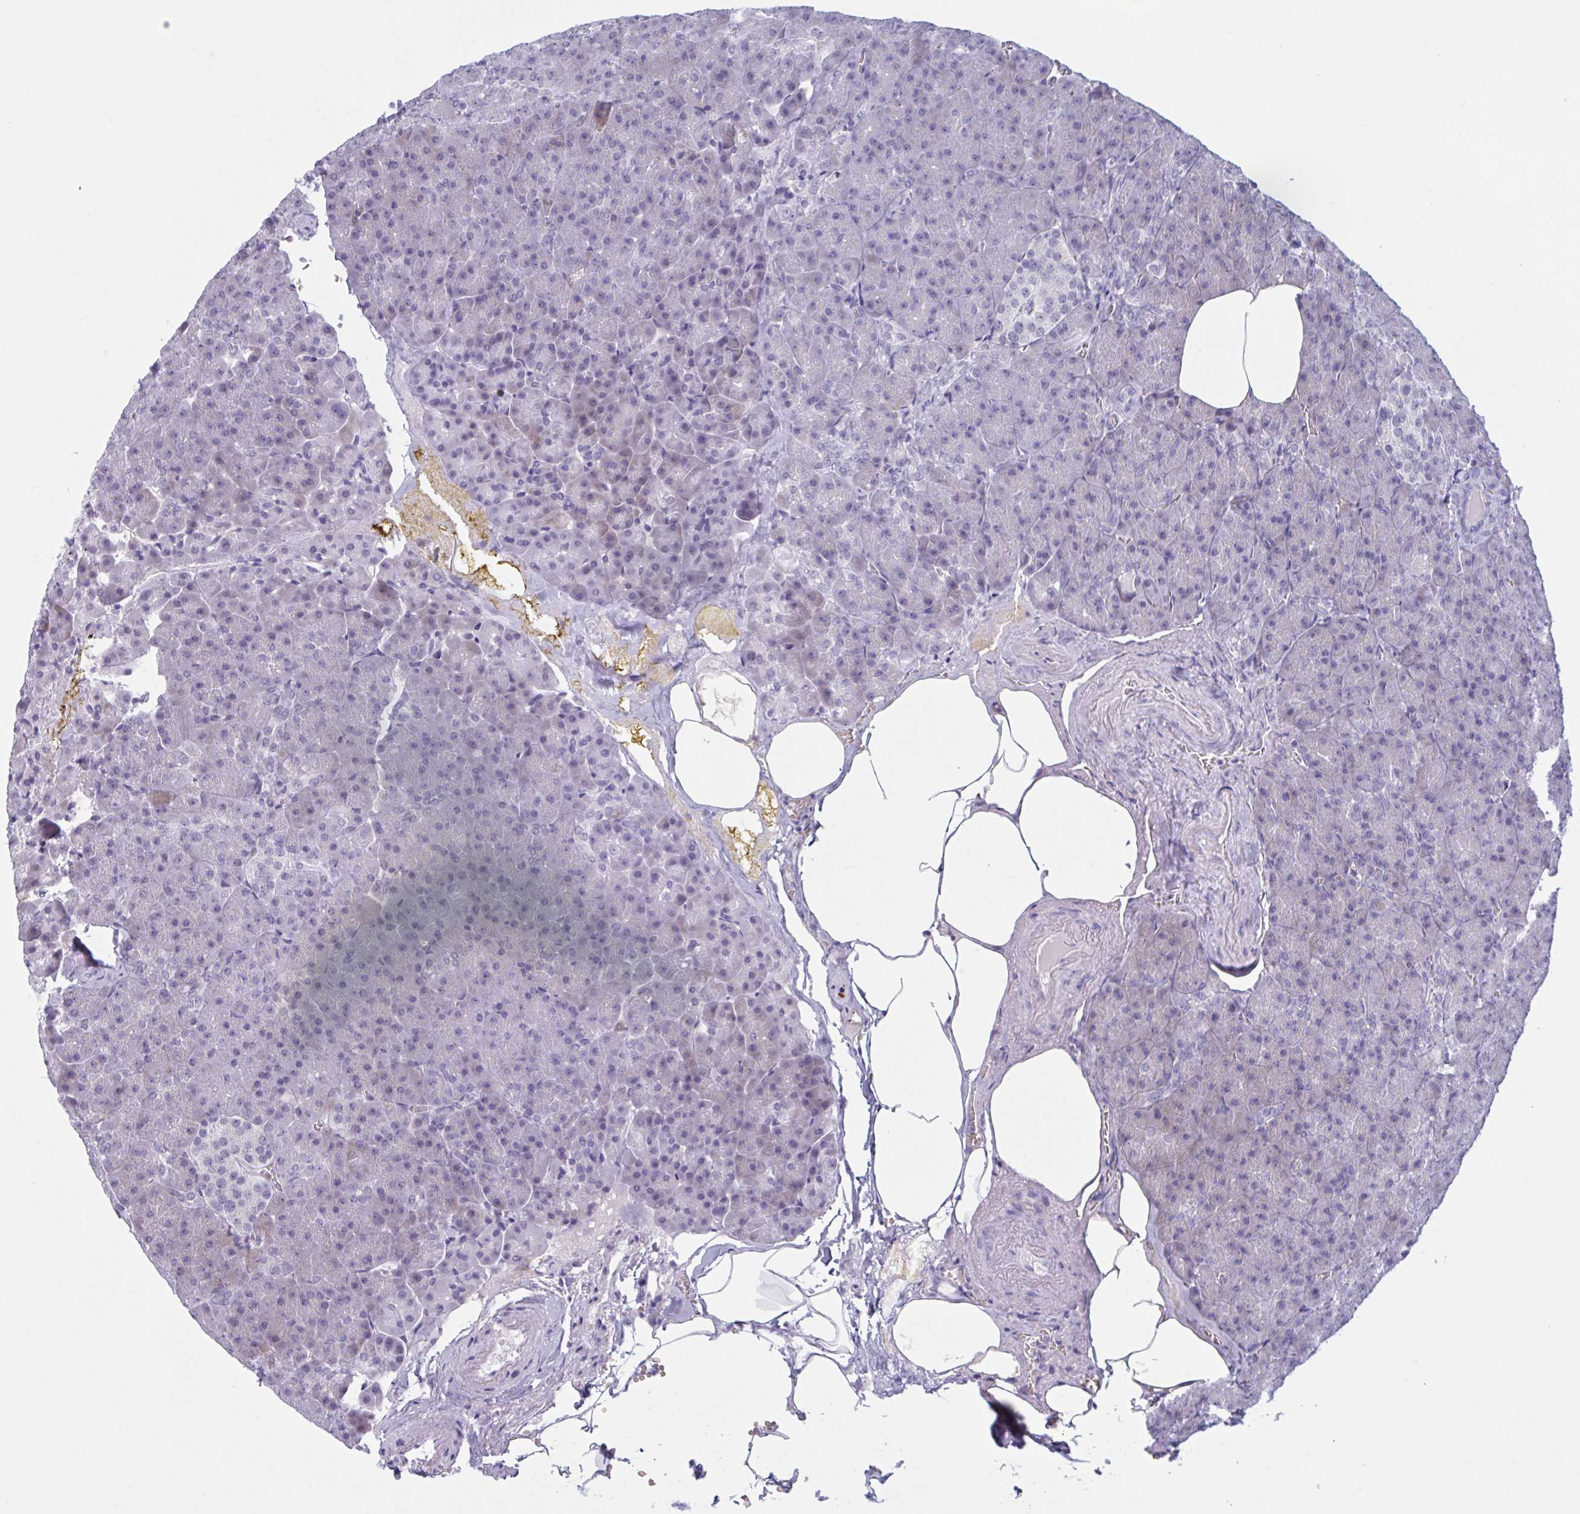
{"staining": {"intensity": "negative", "quantity": "none", "location": "none"}, "tissue": "pancreas", "cell_type": "Exocrine glandular cells", "image_type": "normal", "snomed": [{"axis": "morphology", "description": "Normal tissue, NOS"}, {"axis": "topography", "description": "Pancreas"}], "caption": "A high-resolution histopathology image shows immunohistochemistry (IHC) staining of unremarkable pancreas, which demonstrates no significant positivity in exocrine glandular cells.", "gene": "MSMB", "patient": {"sex": "female", "age": 74}}